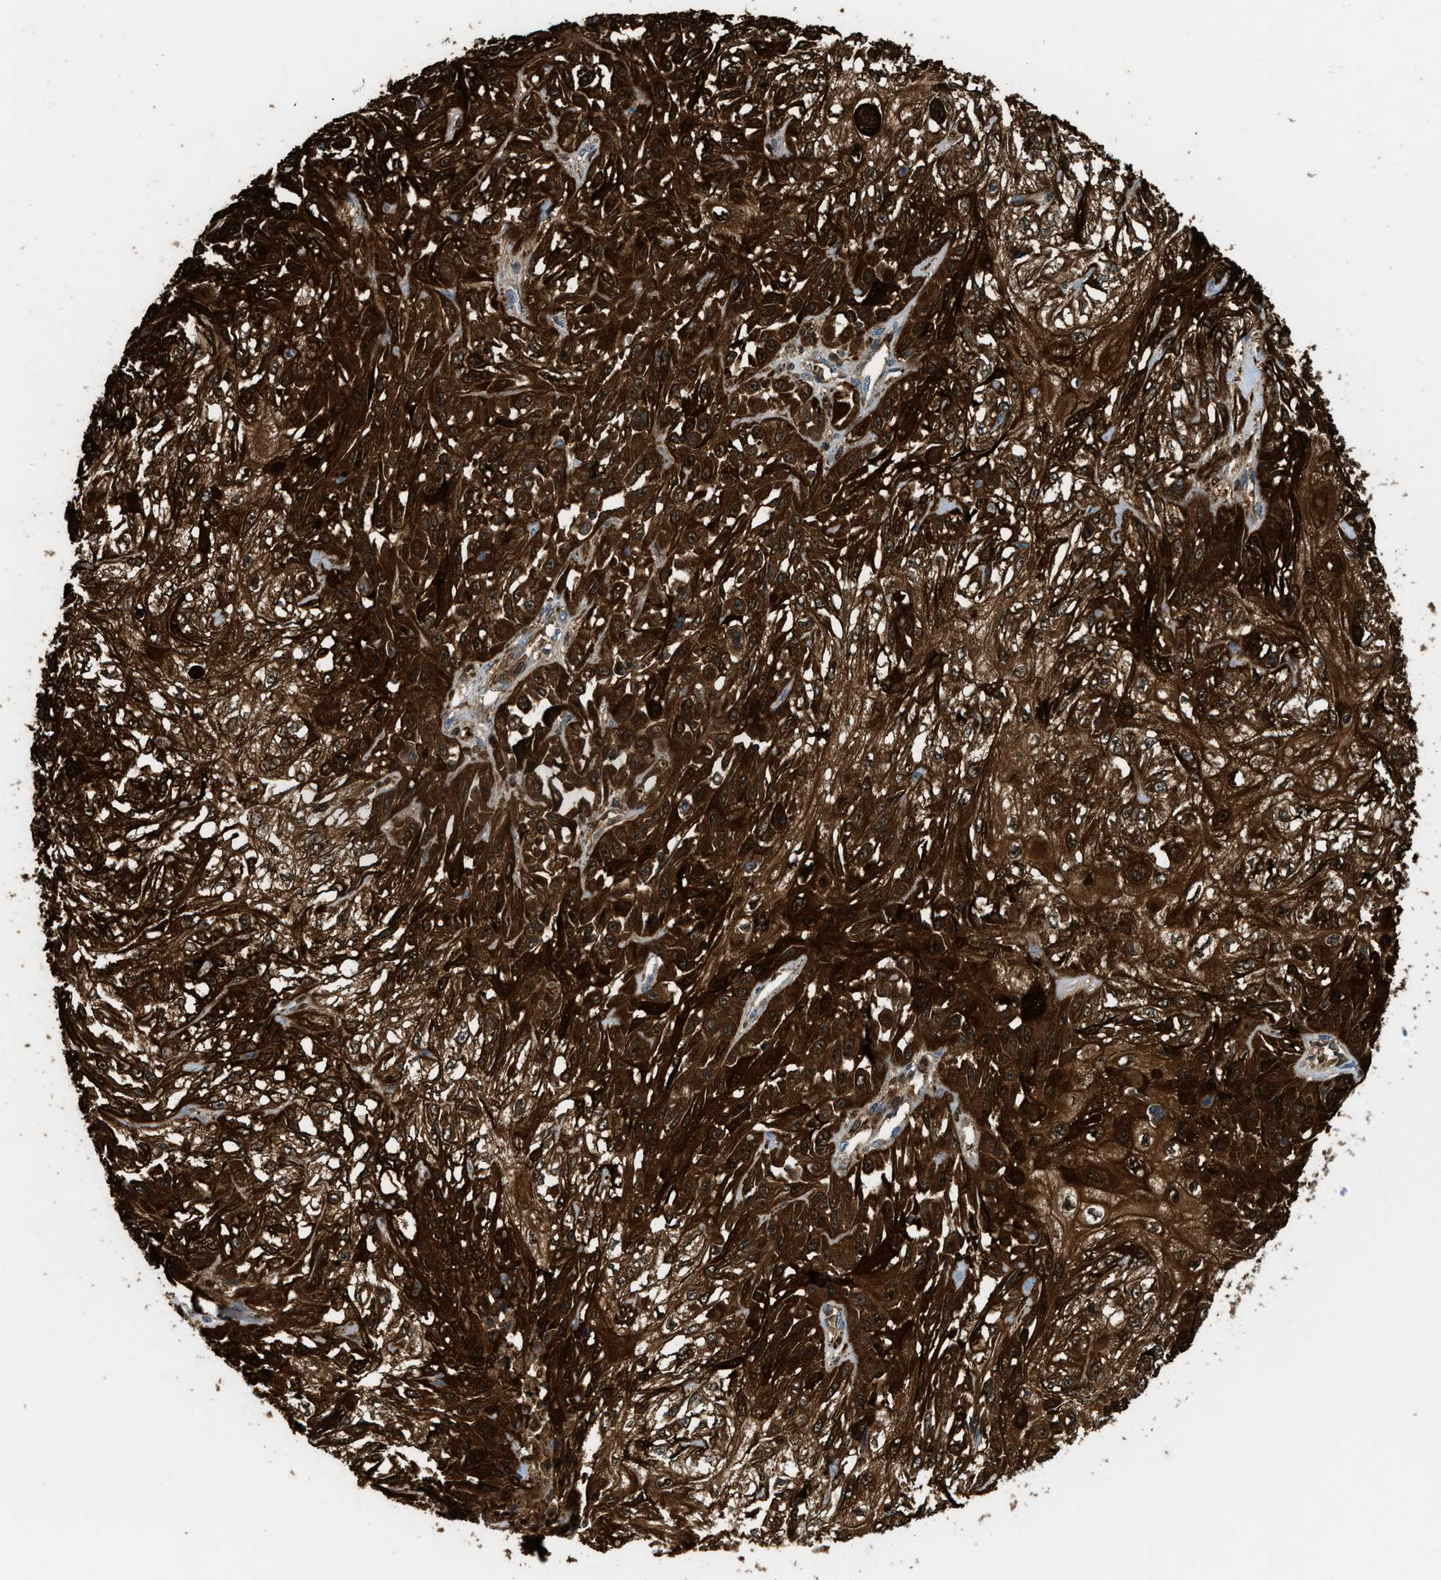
{"staining": {"intensity": "strong", "quantity": ">75%", "location": "cytoplasmic/membranous"}, "tissue": "skin cancer", "cell_type": "Tumor cells", "image_type": "cancer", "snomed": [{"axis": "morphology", "description": "Squamous cell carcinoma, NOS"}, {"axis": "morphology", "description": "Squamous cell carcinoma, metastatic, NOS"}, {"axis": "topography", "description": "Skin"}, {"axis": "topography", "description": "Lymph node"}], "caption": "This micrograph demonstrates IHC staining of human skin cancer, with high strong cytoplasmic/membranous positivity in about >75% of tumor cells.", "gene": "SERPINB5", "patient": {"sex": "male", "age": 75}}